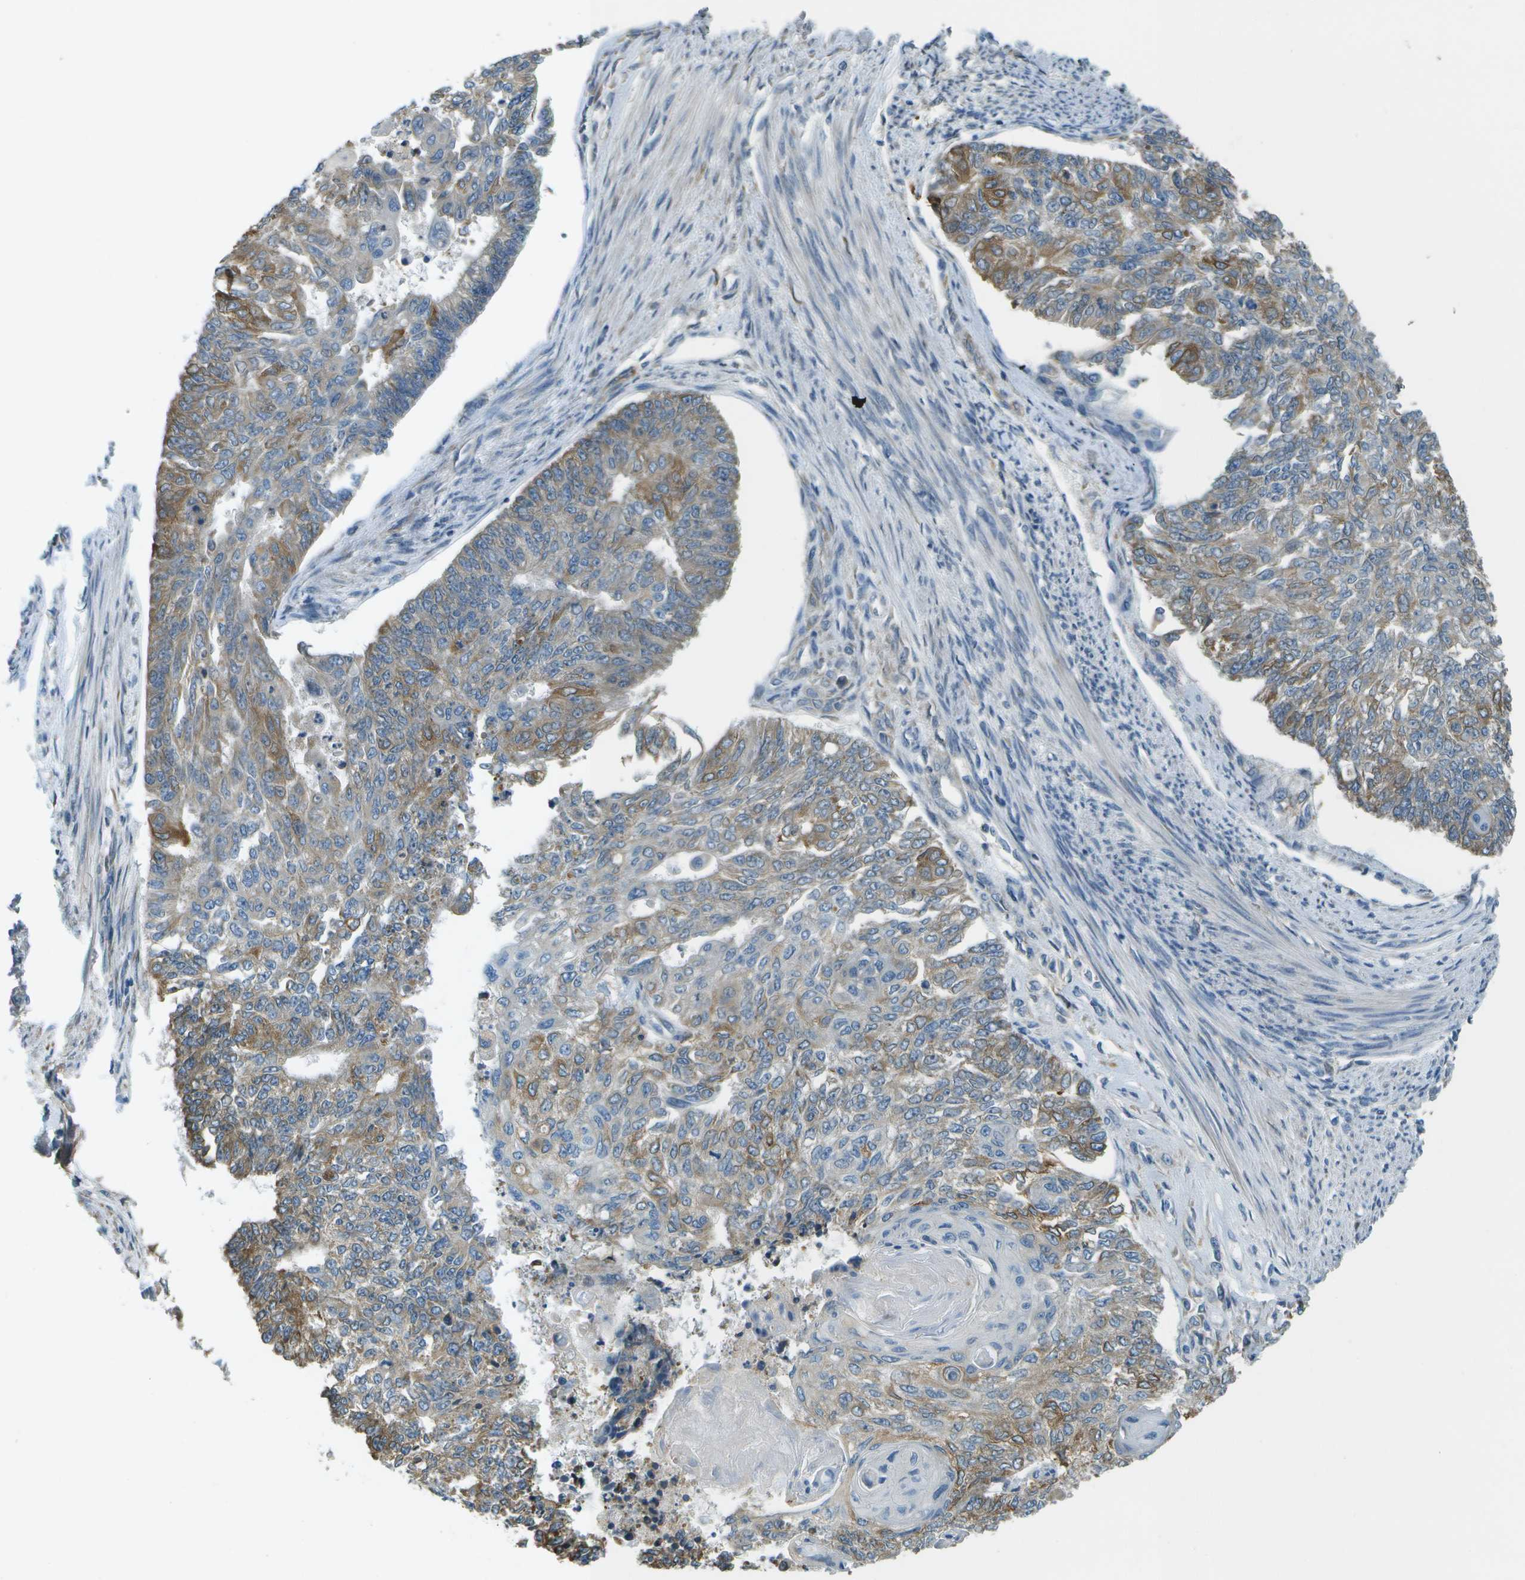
{"staining": {"intensity": "weak", "quantity": "25%-75%", "location": "cytoplasmic/membranous"}, "tissue": "endometrial cancer", "cell_type": "Tumor cells", "image_type": "cancer", "snomed": [{"axis": "morphology", "description": "Adenocarcinoma, NOS"}, {"axis": "topography", "description": "Endometrium"}], "caption": "The photomicrograph displays immunohistochemical staining of adenocarcinoma (endometrial). There is weak cytoplasmic/membranous expression is present in about 25%-75% of tumor cells.", "gene": "SAMSN1", "patient": {"sex": "female", "age": 32}}